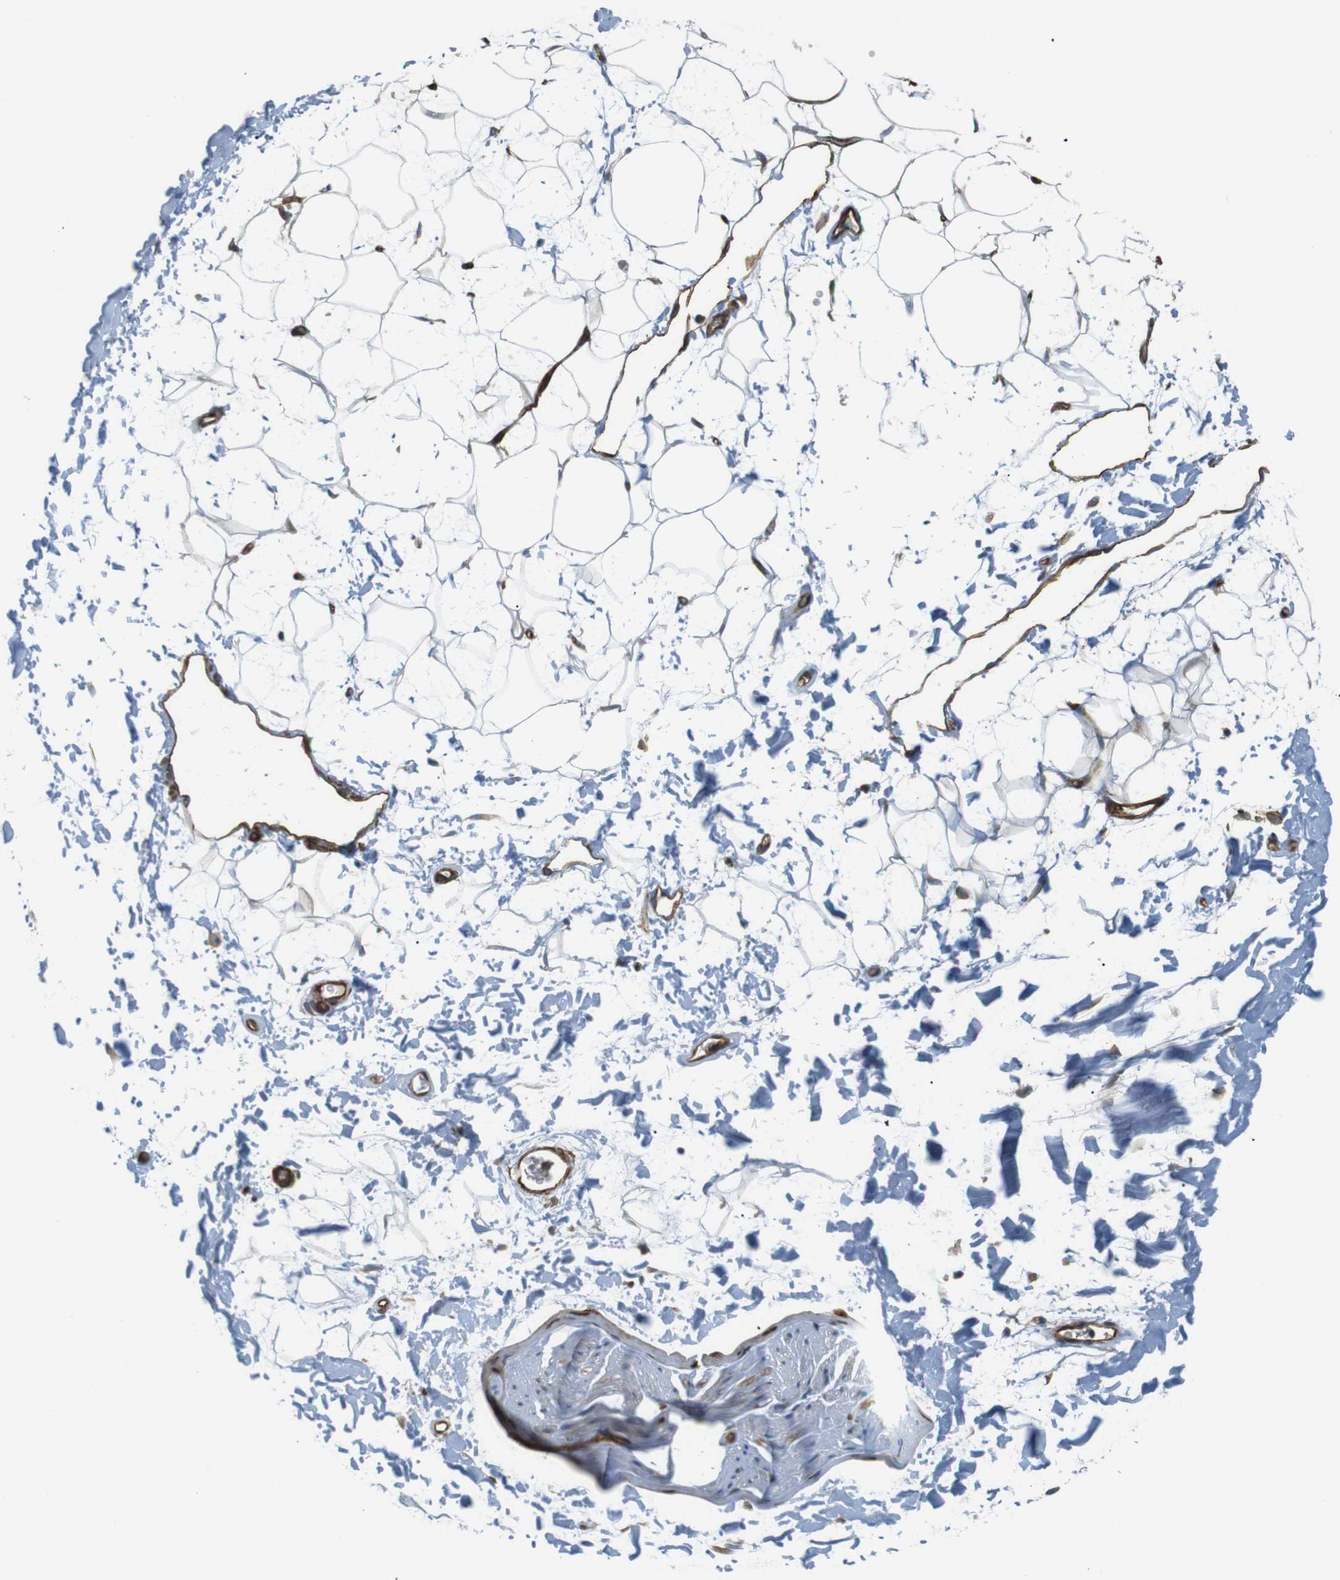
{"staining": {"intensity": "moderate", "quantity": "<25%", "location": "cytoplasmic/membranous"}, "tissue": "adipose tissue", "cell_type": "Adipocytes", "image_type": "normal", "snomed": [{"axis": "morphology", "description": "Normal tissue, NOS"}, {"axis": "topography", "description": "Soft tissue"}], "caption": "IHC of normal human adipose tissue exhibits low levels of moderate cytoplasmic/membranous positivity in approximately <25% of adipocytes. (IHC, brightfield microscopy, high magnification).", "gene": "TSC1", "patient": {"sex": "male", "age": 72}}